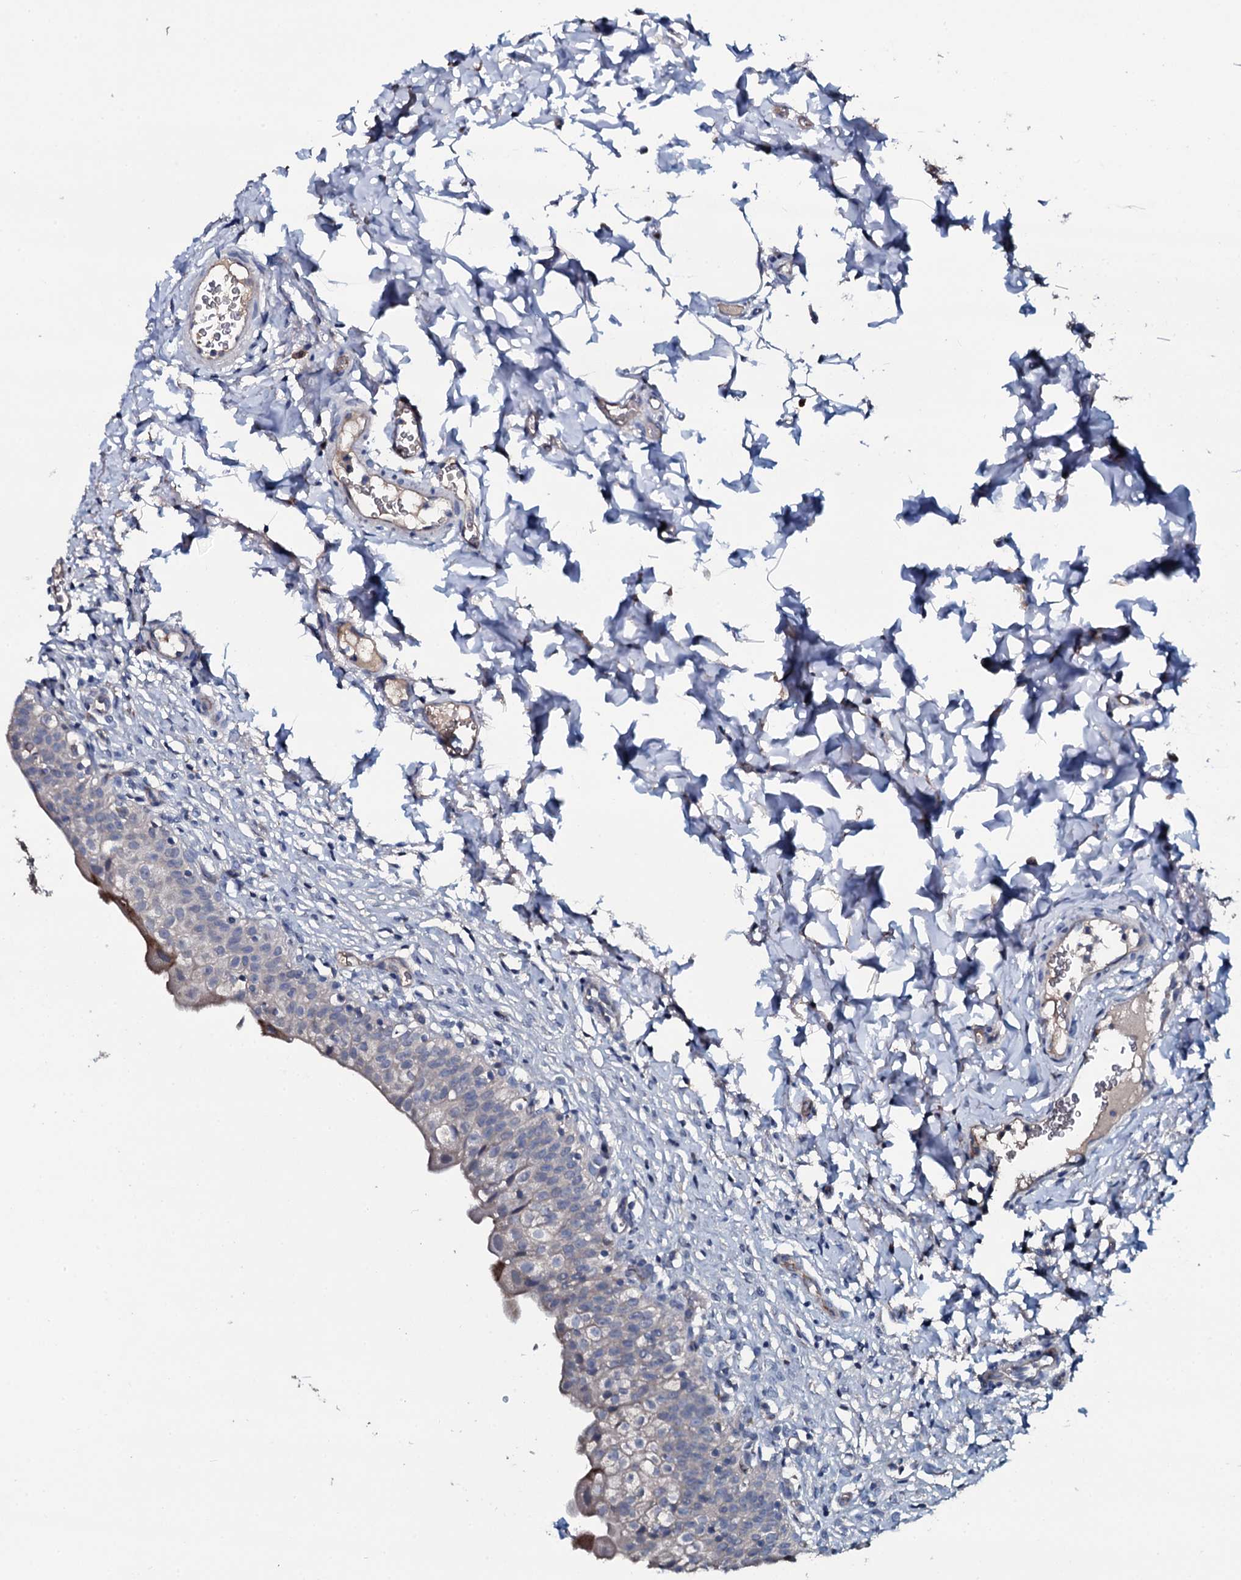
{"staining": {"intensity": "negative", "quantity": "none", "location": "none"}, "tissue": "urinary bladder", "cell_type": "Urothelial cells", "image_type": "normal", "snomed": [{"axis": "morphology", "description": "Normal tissue, NOS"}, {"axis": "topography", "description": "Urinary bladder"}], "caption": "High power microscopy image of an IHC photomicrograph of normal urinary bladder, revealing no significant staining in urothelial cells.", "gene": "IL12B", "patient": {"sex": "male", "age": 55}}